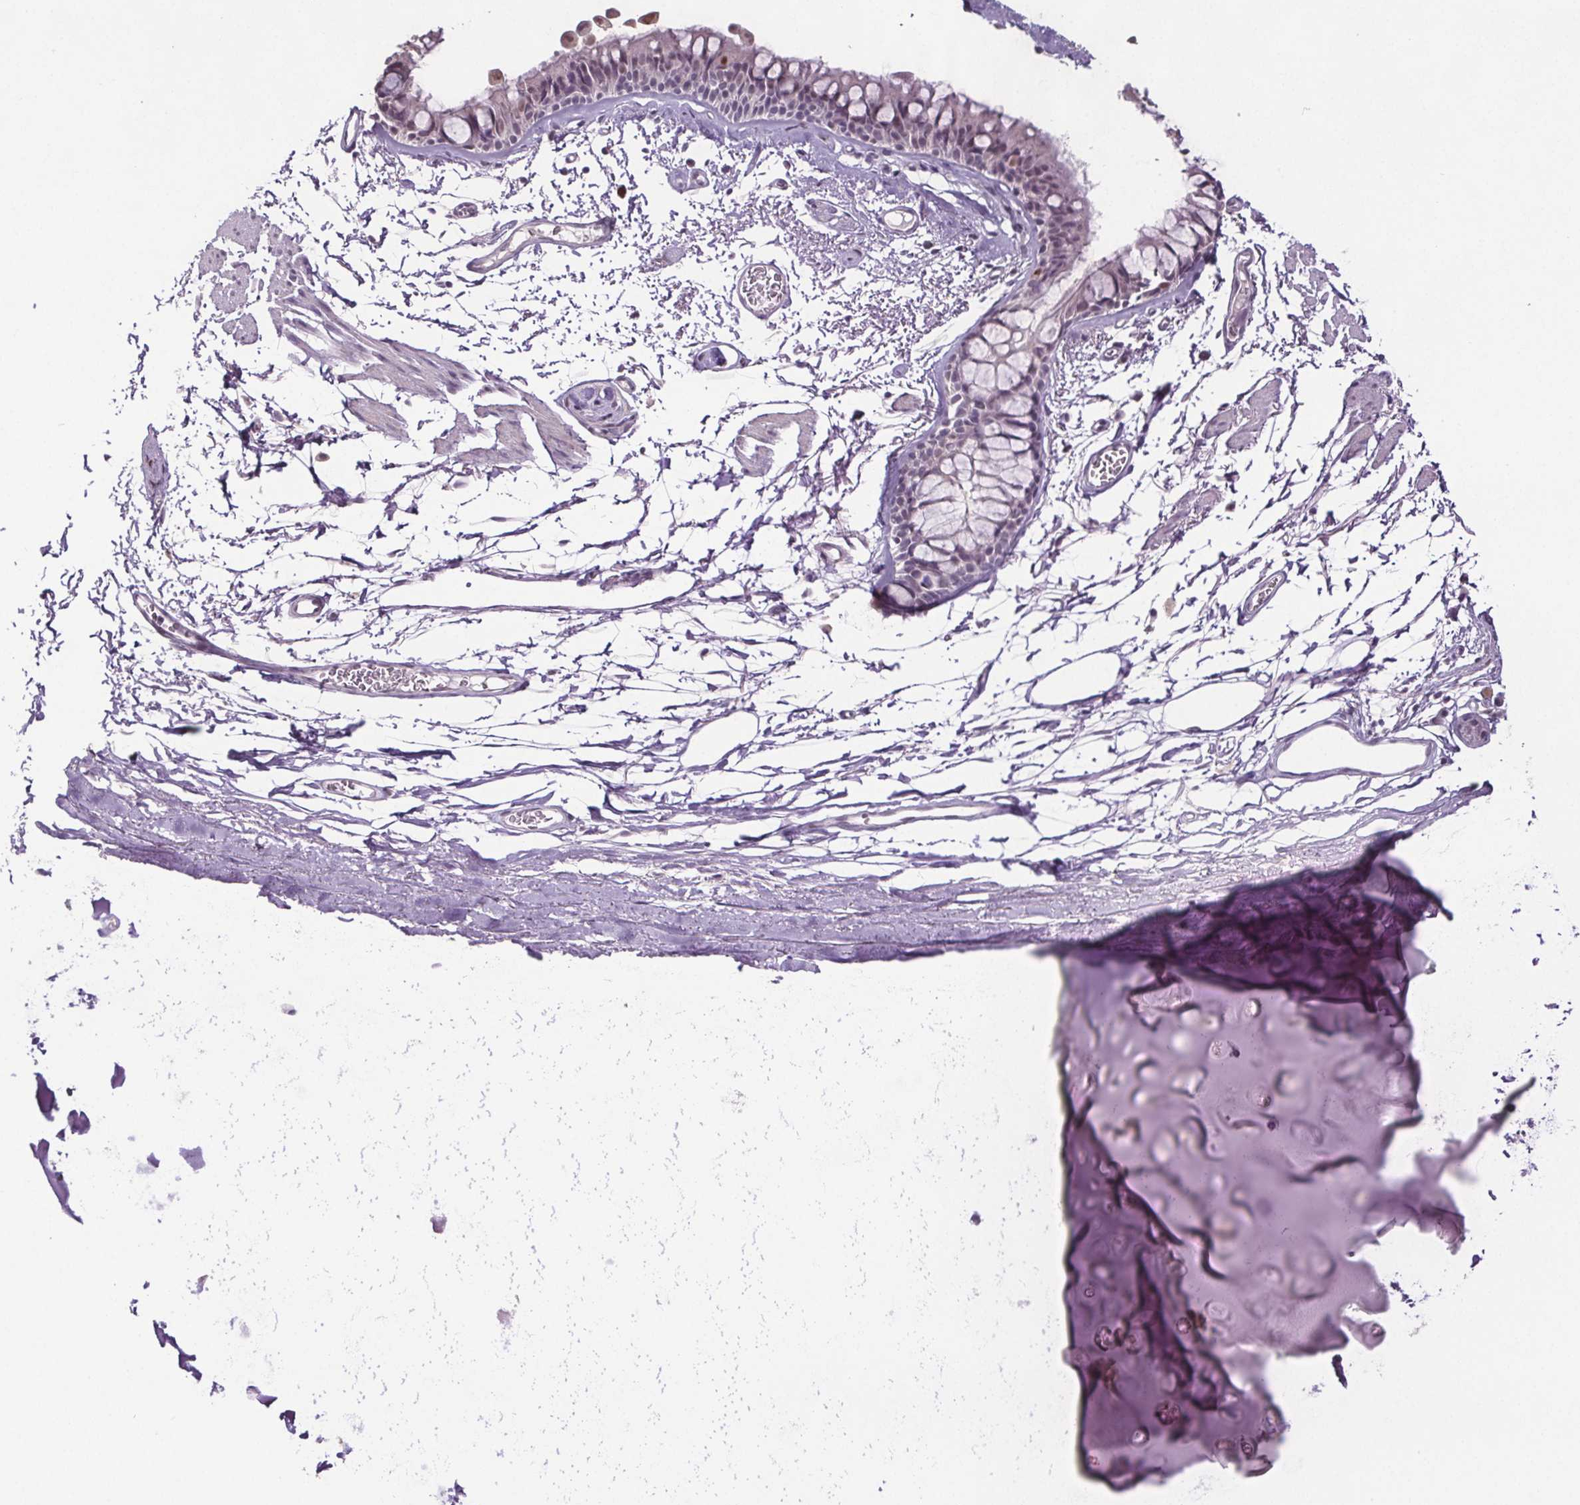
{"staining": {"intensity": "negative", "quantity": "none", "location": "none"}, "tissue": "soft tissue", "cell_type": "Chondrocytes", "image_type": "normal", "snomed": [{"axis": "morphology", "description": "Normal tissue, NOS"}, {"axis": "topography", "description": "Cartilage tissue"}, {"axis": "topography", "description": "Bronchus"}], "caption": "An image of soft tissue stained for a protein demonstrates no brown staining in chondrocytes.", "gene": "CENPF", "patient": {"sex": "female", "age": 79}}